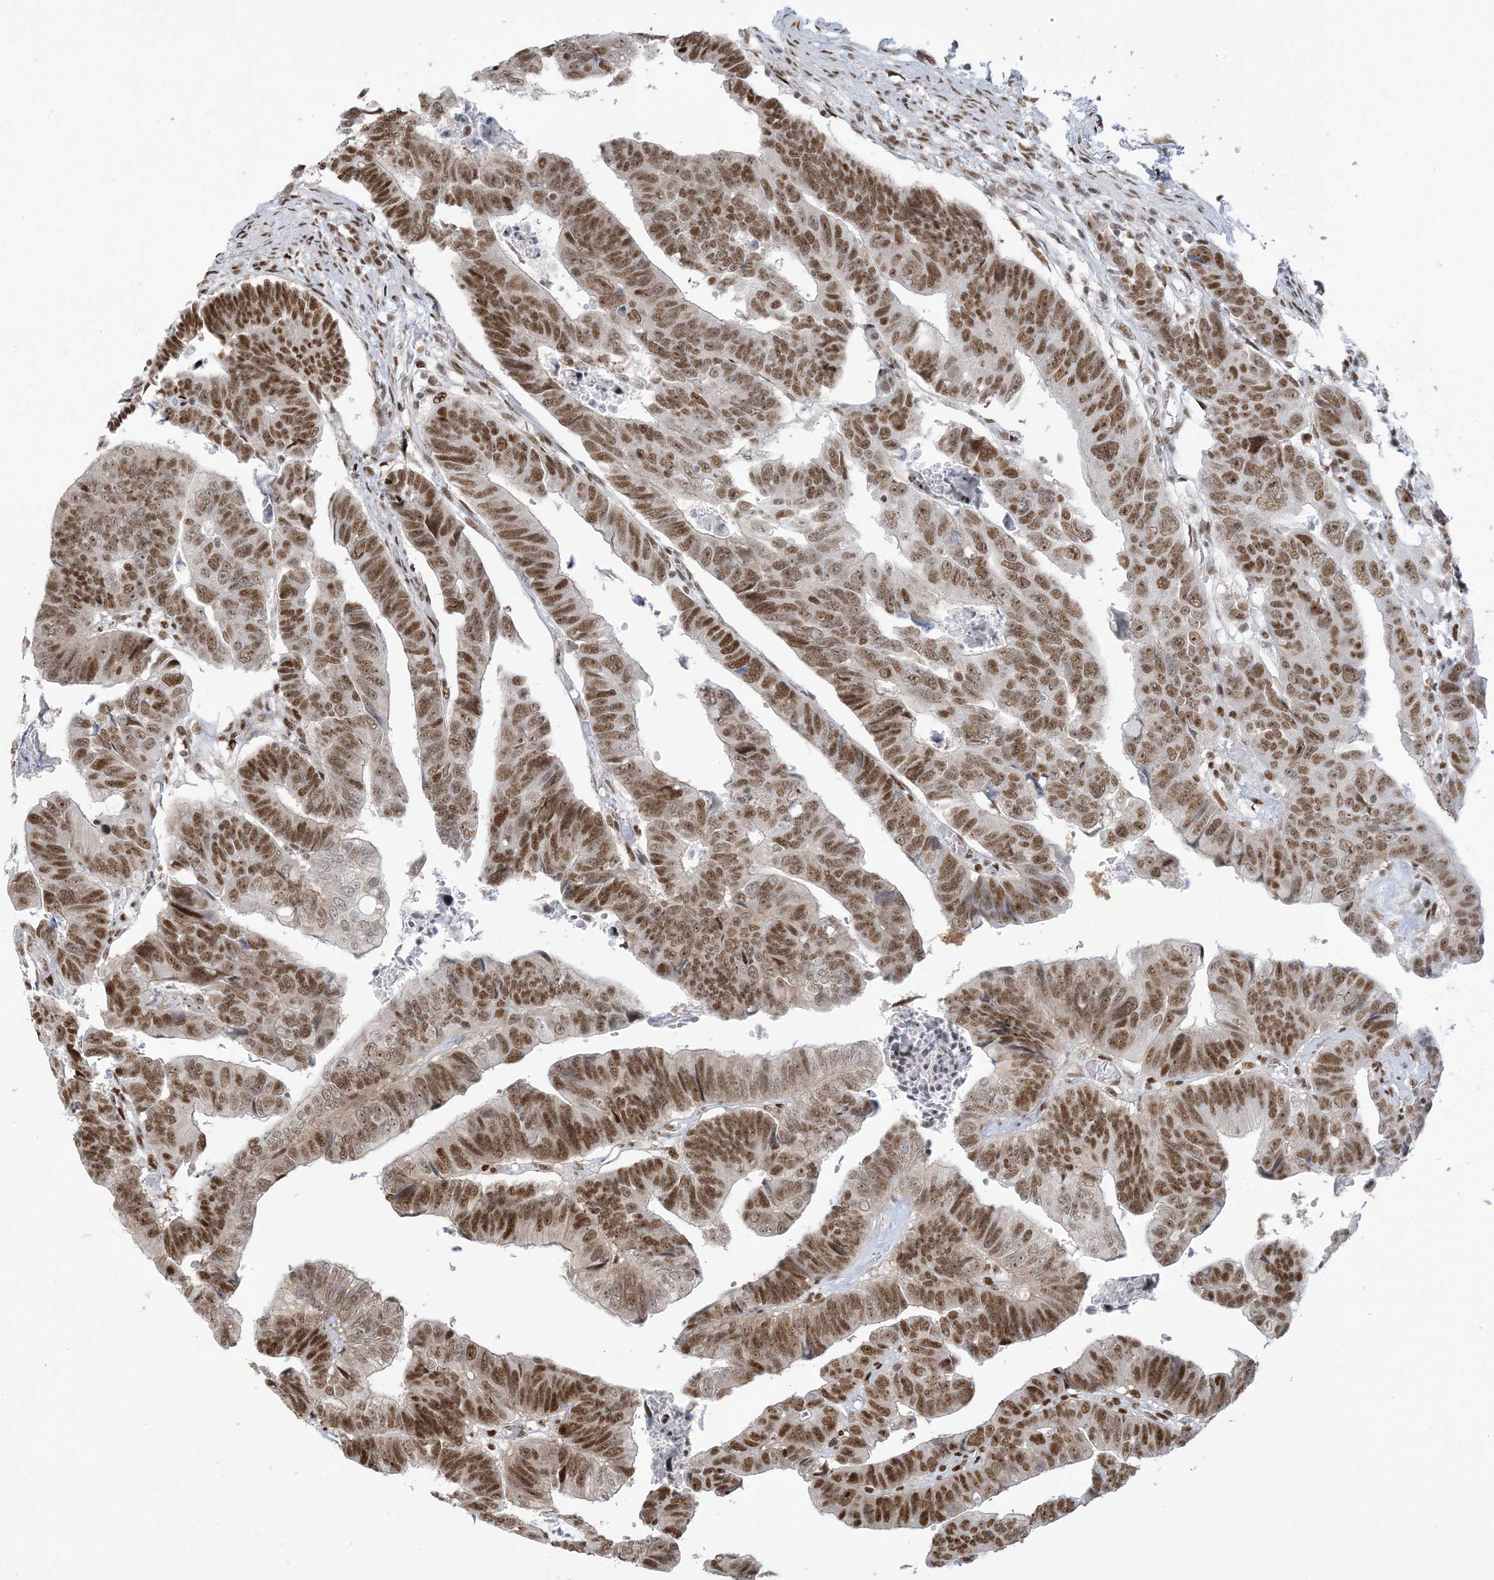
{"staining": {"intensity": "moderate", "quantity": "25%-75%", "location": "nuclear"}, "tissue": "colorectal cancer", "cell_type": "Tumor cells", "image_type": "cancer", "snomed": [{"axis": "morphology", "description": "Adenocarcinoma, NOS"}, {"axis": "topography", "description": "Rectum"}], "caption": "There is medium levels of moderate nuclear expression in tumor cells of colorectal cancer, as demonstrated by immunohistochemical staining (brown color).", "gene": "STAG1", "patient": {"sex": "female", "age": 65}}